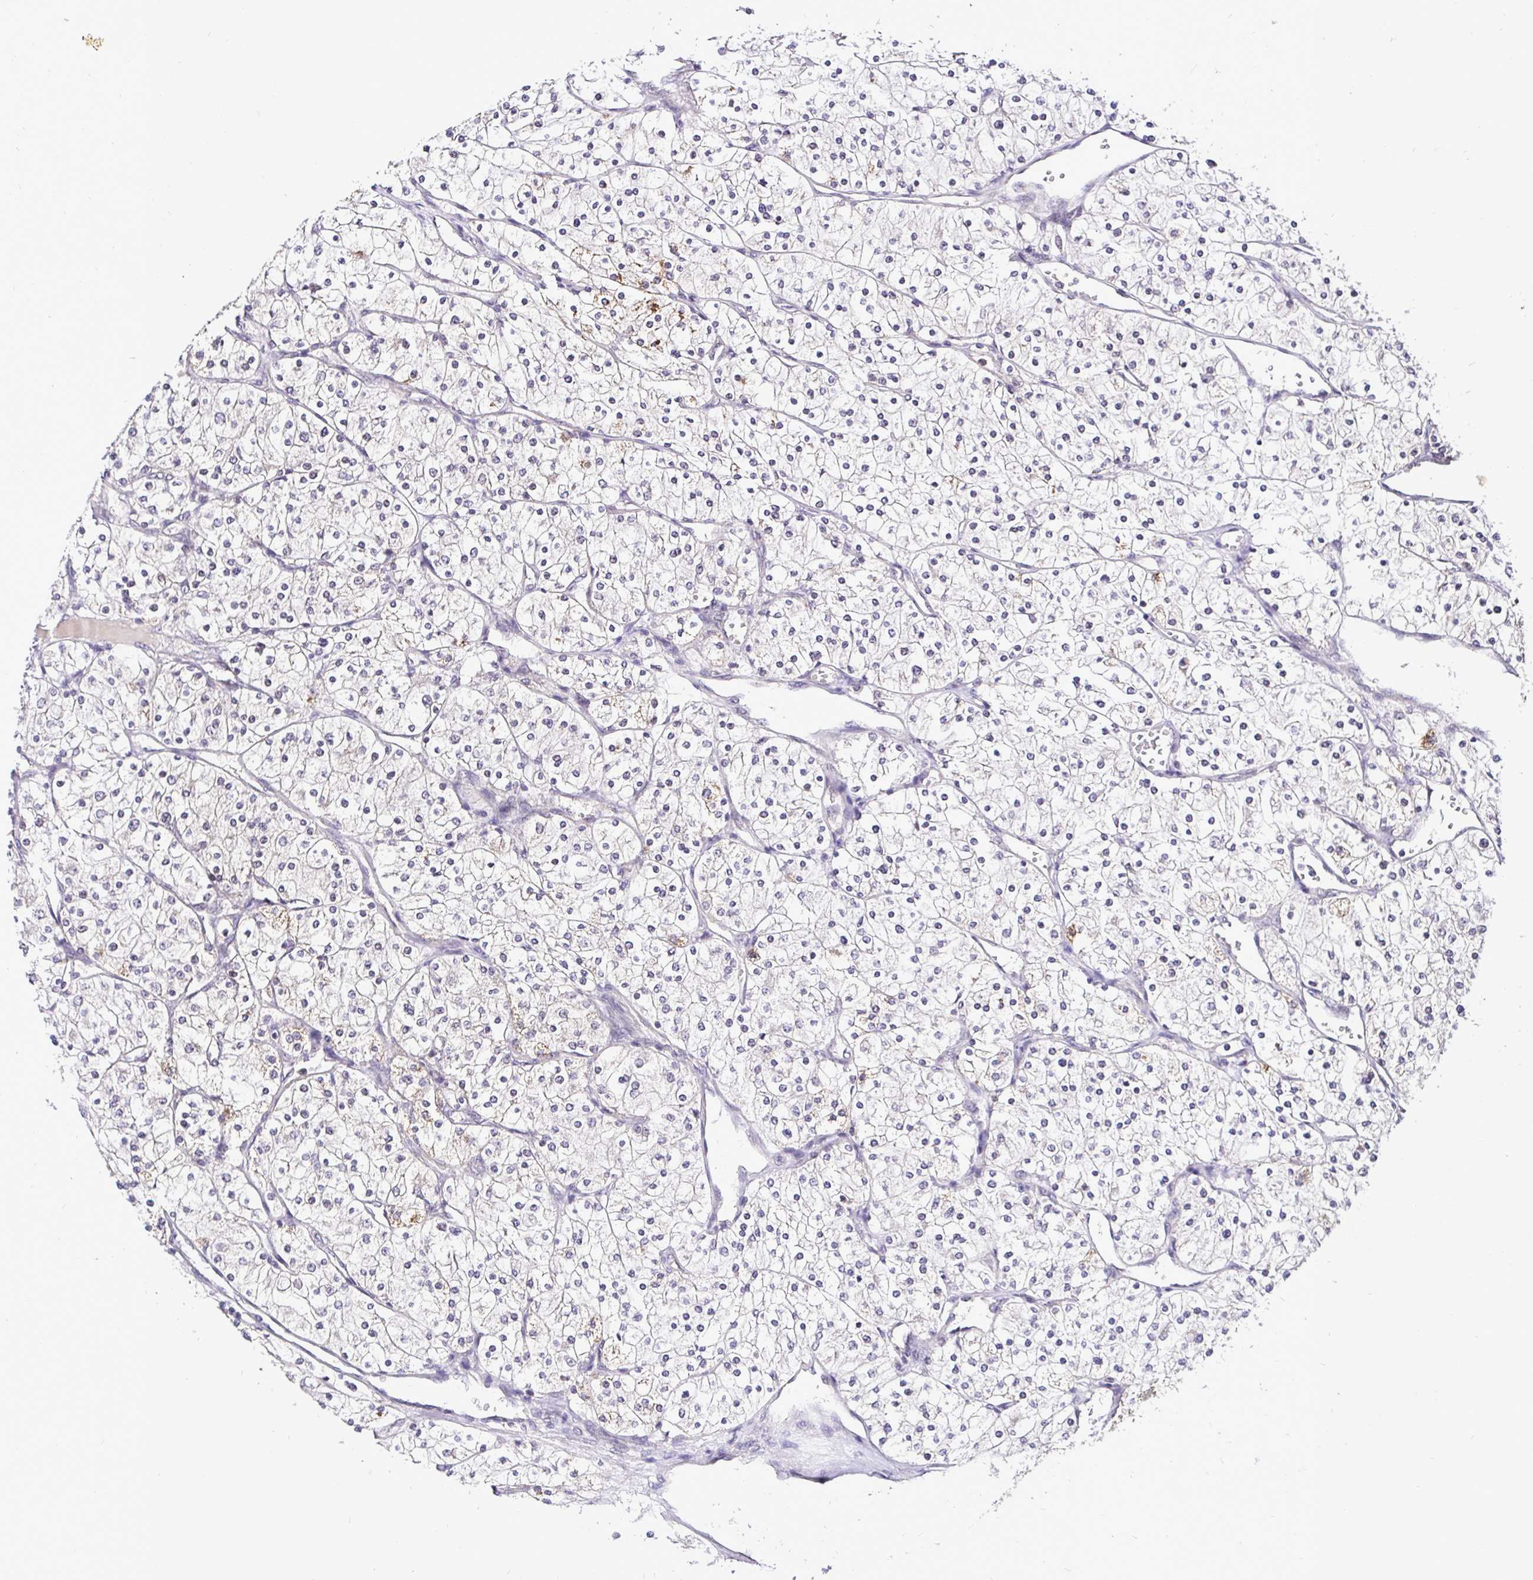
{"staining": {"intensity": "negative", "quantity": "none", "location": "none"}, "tissue": "renal cancer", "cell_type": "Tumor cells", "image_type": "cancer", "snomed": [{"axis": "morphology", "description": "Adenocarcinoma, NOS"}, {"axis": "topography", "description": "Kidney"}], "caption": "There is no significant expression in tumor cells of adenocarcinoma (renal).", "gene": "UBE2M", "patient": {"sex": "male", "age": 80}}